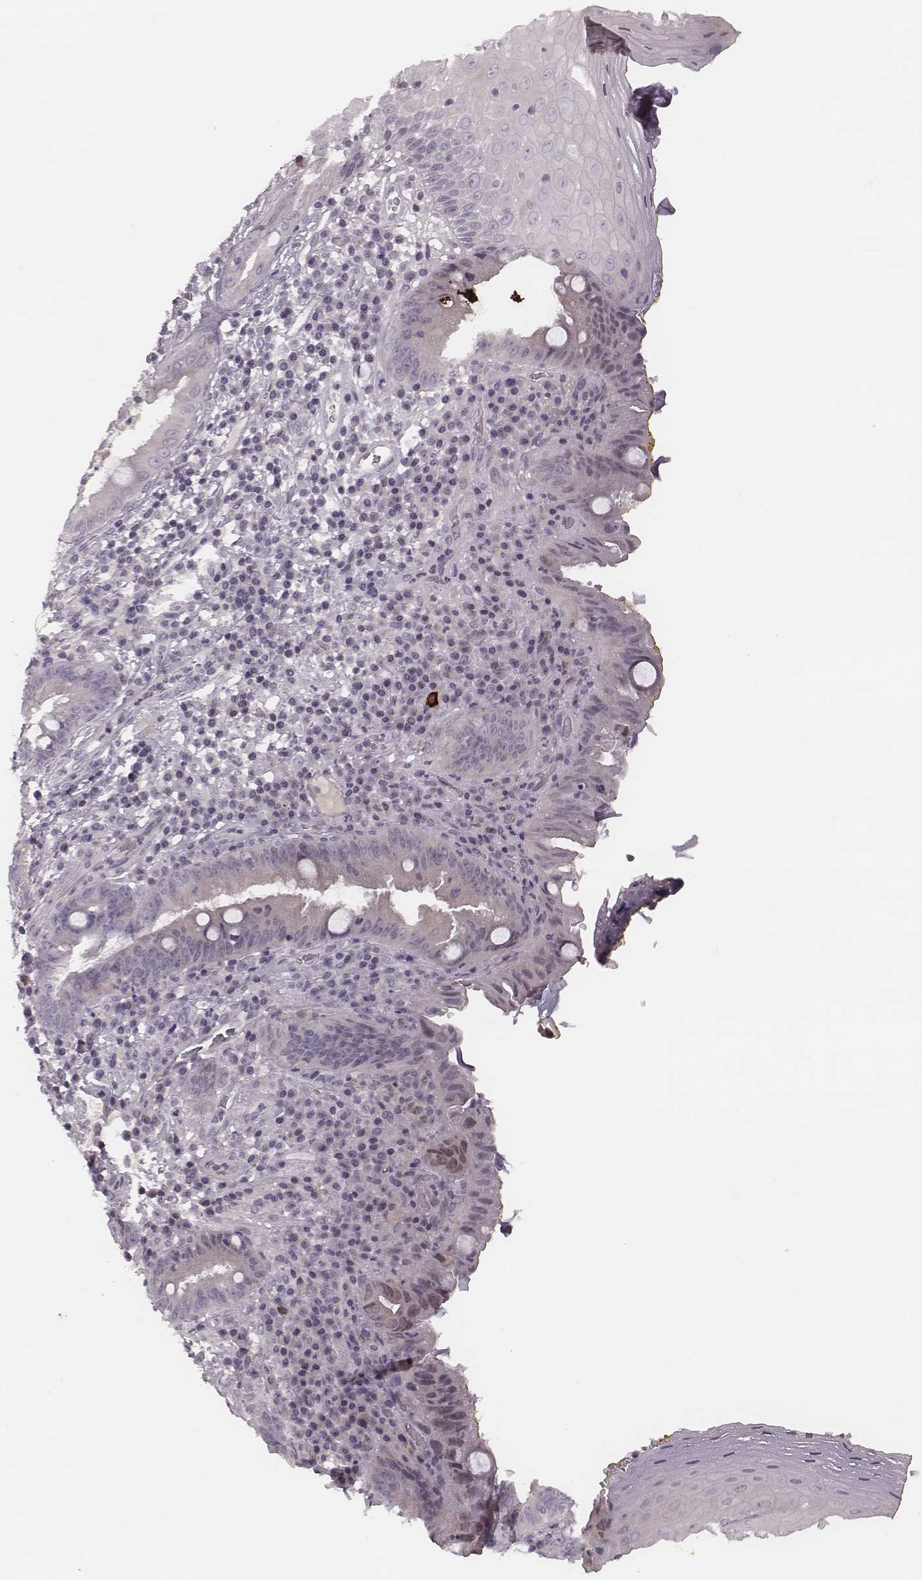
{"staining": {"intensity": "negative", "quantity": "none", "location": "none"}, "tissue": "esophagus", "cell_type": "Squamous epithelial cells", "image_type": "normal", "snomed": [{"axis": "morphology", "description": "Normal tissue, NOS"}, {"axis": "topography", "description": "Esophagus"}], "caption": "Immunohistochemistry image of unremarkable esophagus: esophagus stained with DAB shows no significant protein staining in squamous epithelial cells.", "gene": "S100Z", "patient": {"sex": "female", "age": 68}}